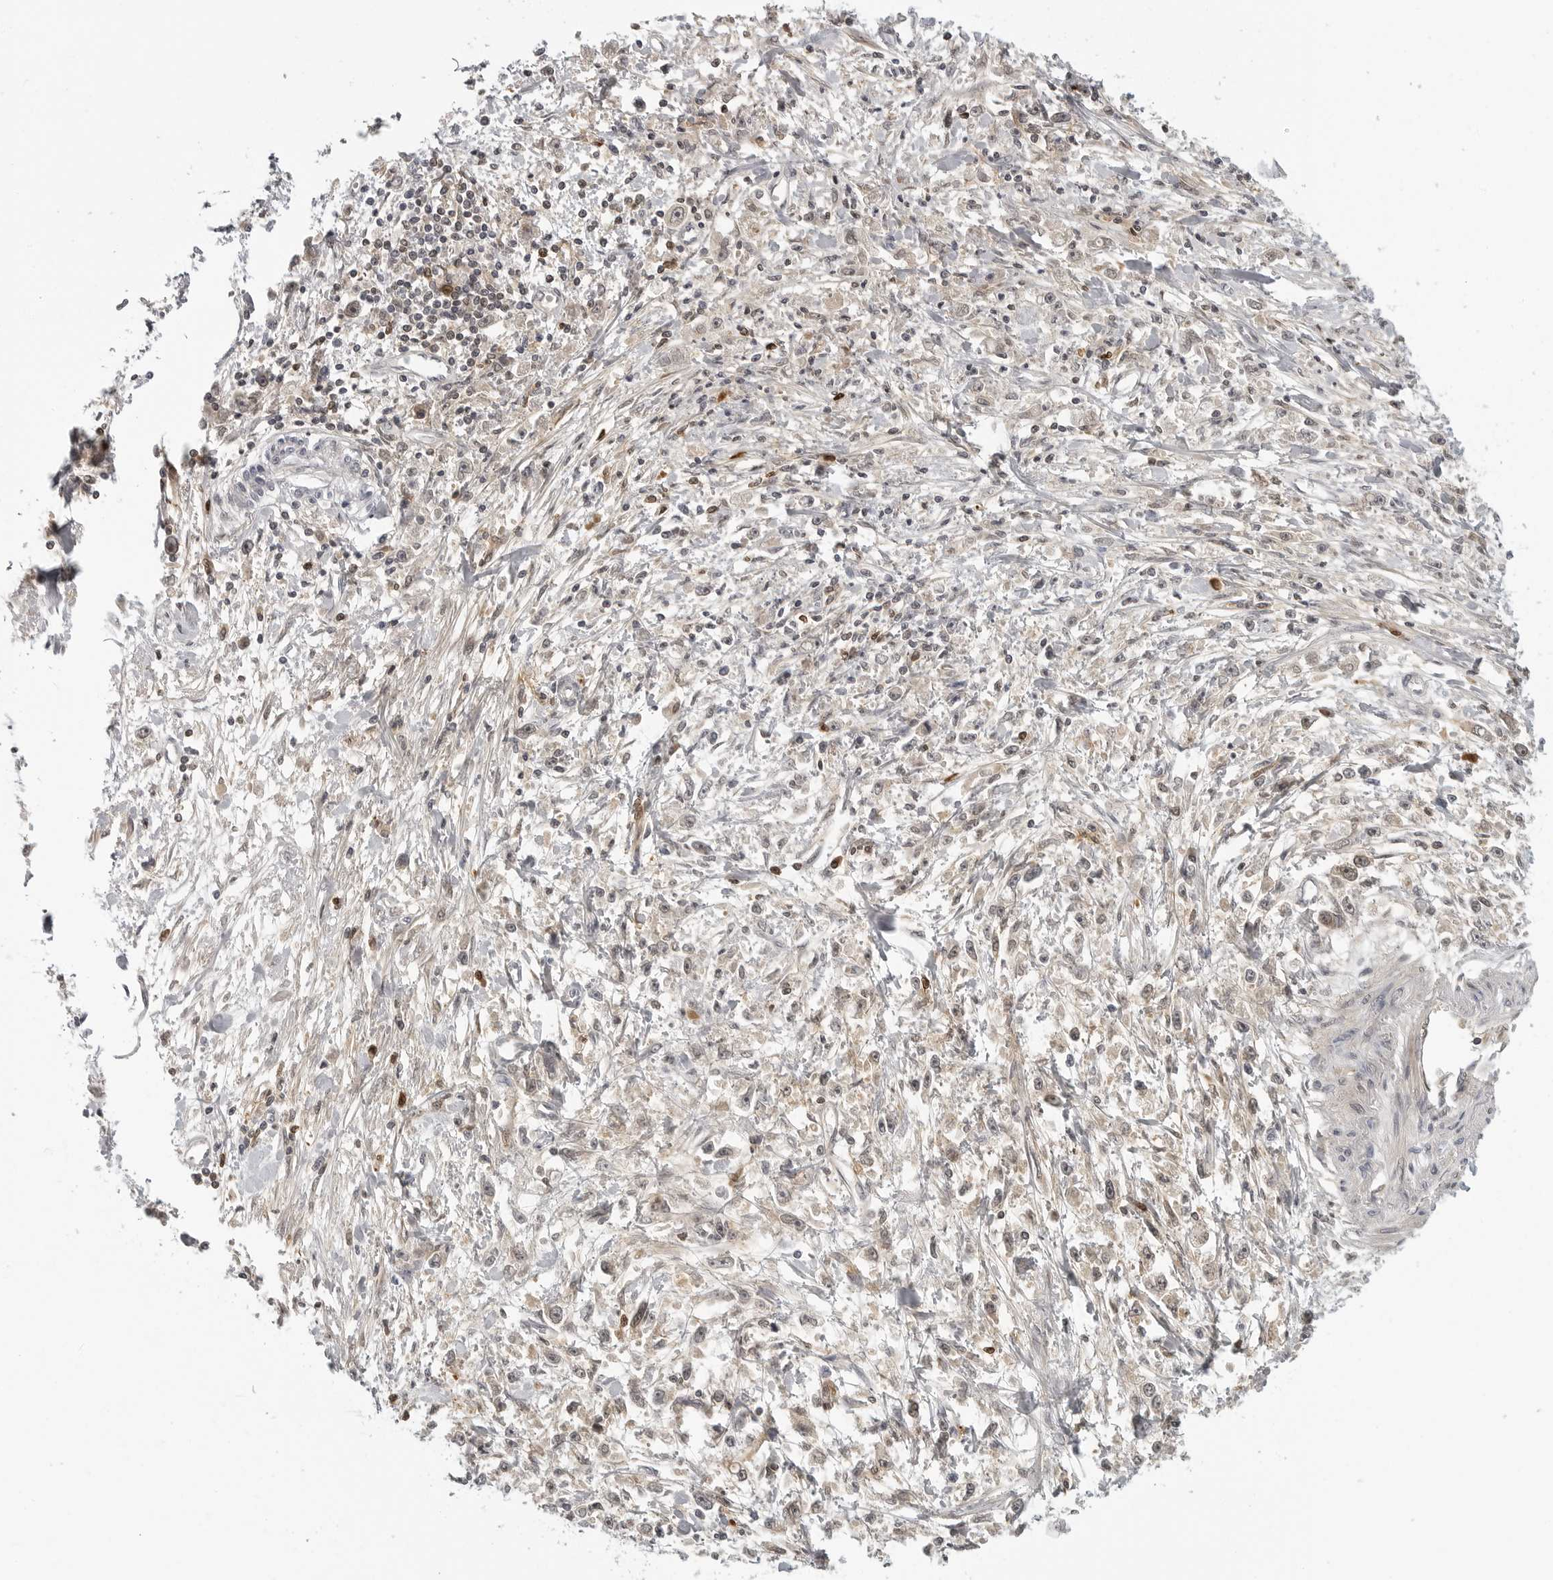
{"staining": {"intensity": "negative", "quantity": "none", "location": "none"}, "tissue": "stomach cancer", "cell_type": "Tumor cells", "image_type": "cancer", "snomed": [{"axis": "morphology", "description": "Adenocarcinoma, NOS"}, {"axis": "topography", "description": "Stomach"}], "caption": "Human stomach cancer stained for a protein using immunohistochemistry (IHC) reveals no positivity in tumor cells.", "gene": "CTIF", "patient": {"sex": "female", "age": 59}}